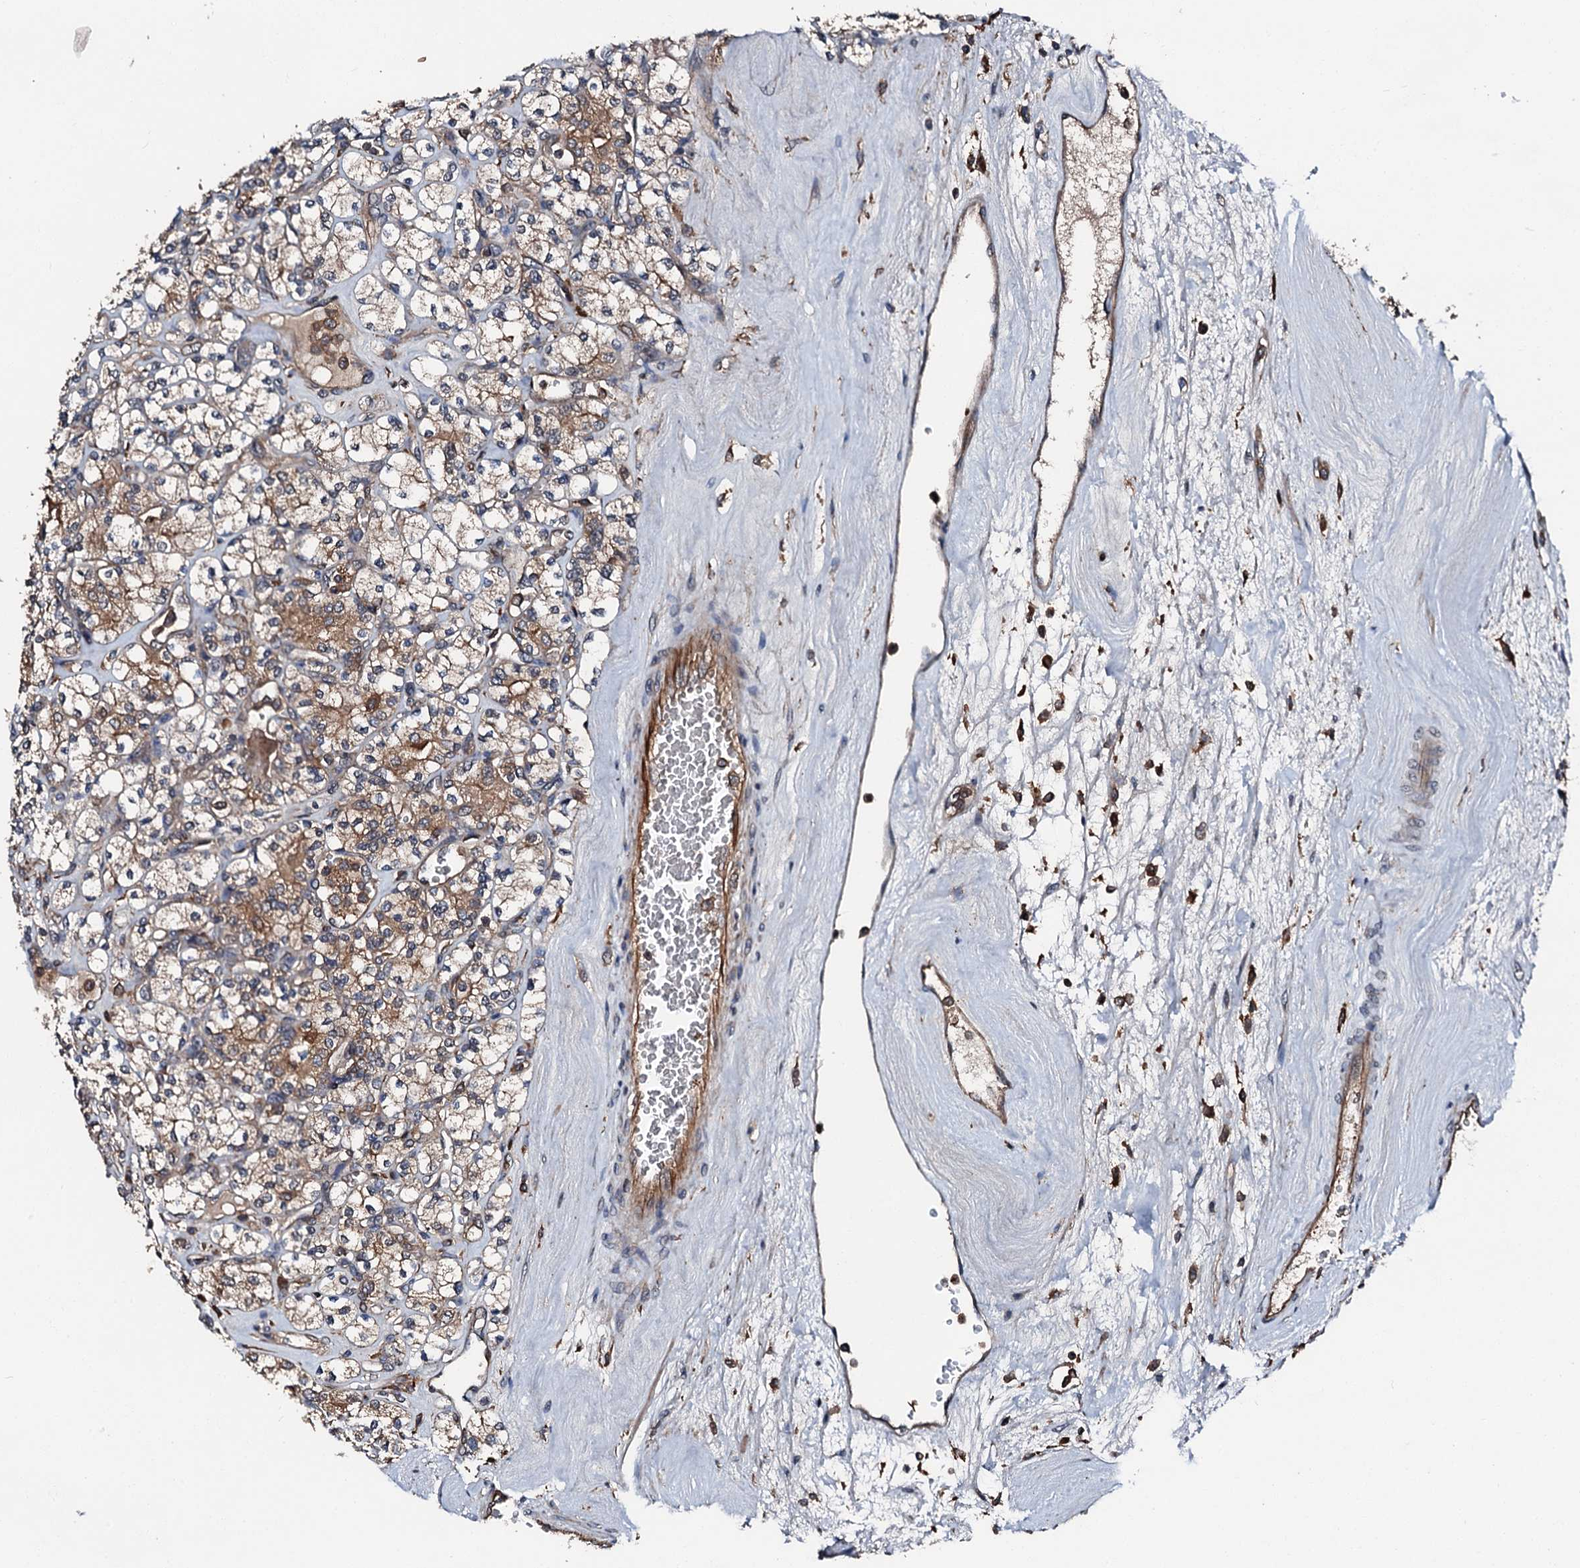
{"staining": {"intensity": "moderate", "quantity": "25%-75%", "location": "cytoplasmic/membranous"}, "tissue": "renal cancer", "cell_type": "Tumor cells", "image_type": "cancer", "snomed": [{"axis": "morphology", "description": "Adenocarcinoma, NOS"}, {"axis": "topography", "description": "Kidney"}], "caption": "Brown immunohistochemical staining in human adenocarcinoma (renal) demonstrates moderate cytoplasmic/membranous expression in approximately 25%-75% of tumor cells. Nuclei are stained in blue.", "gene": "FGD4", "patient": {"sex": "male", "age": 77}}